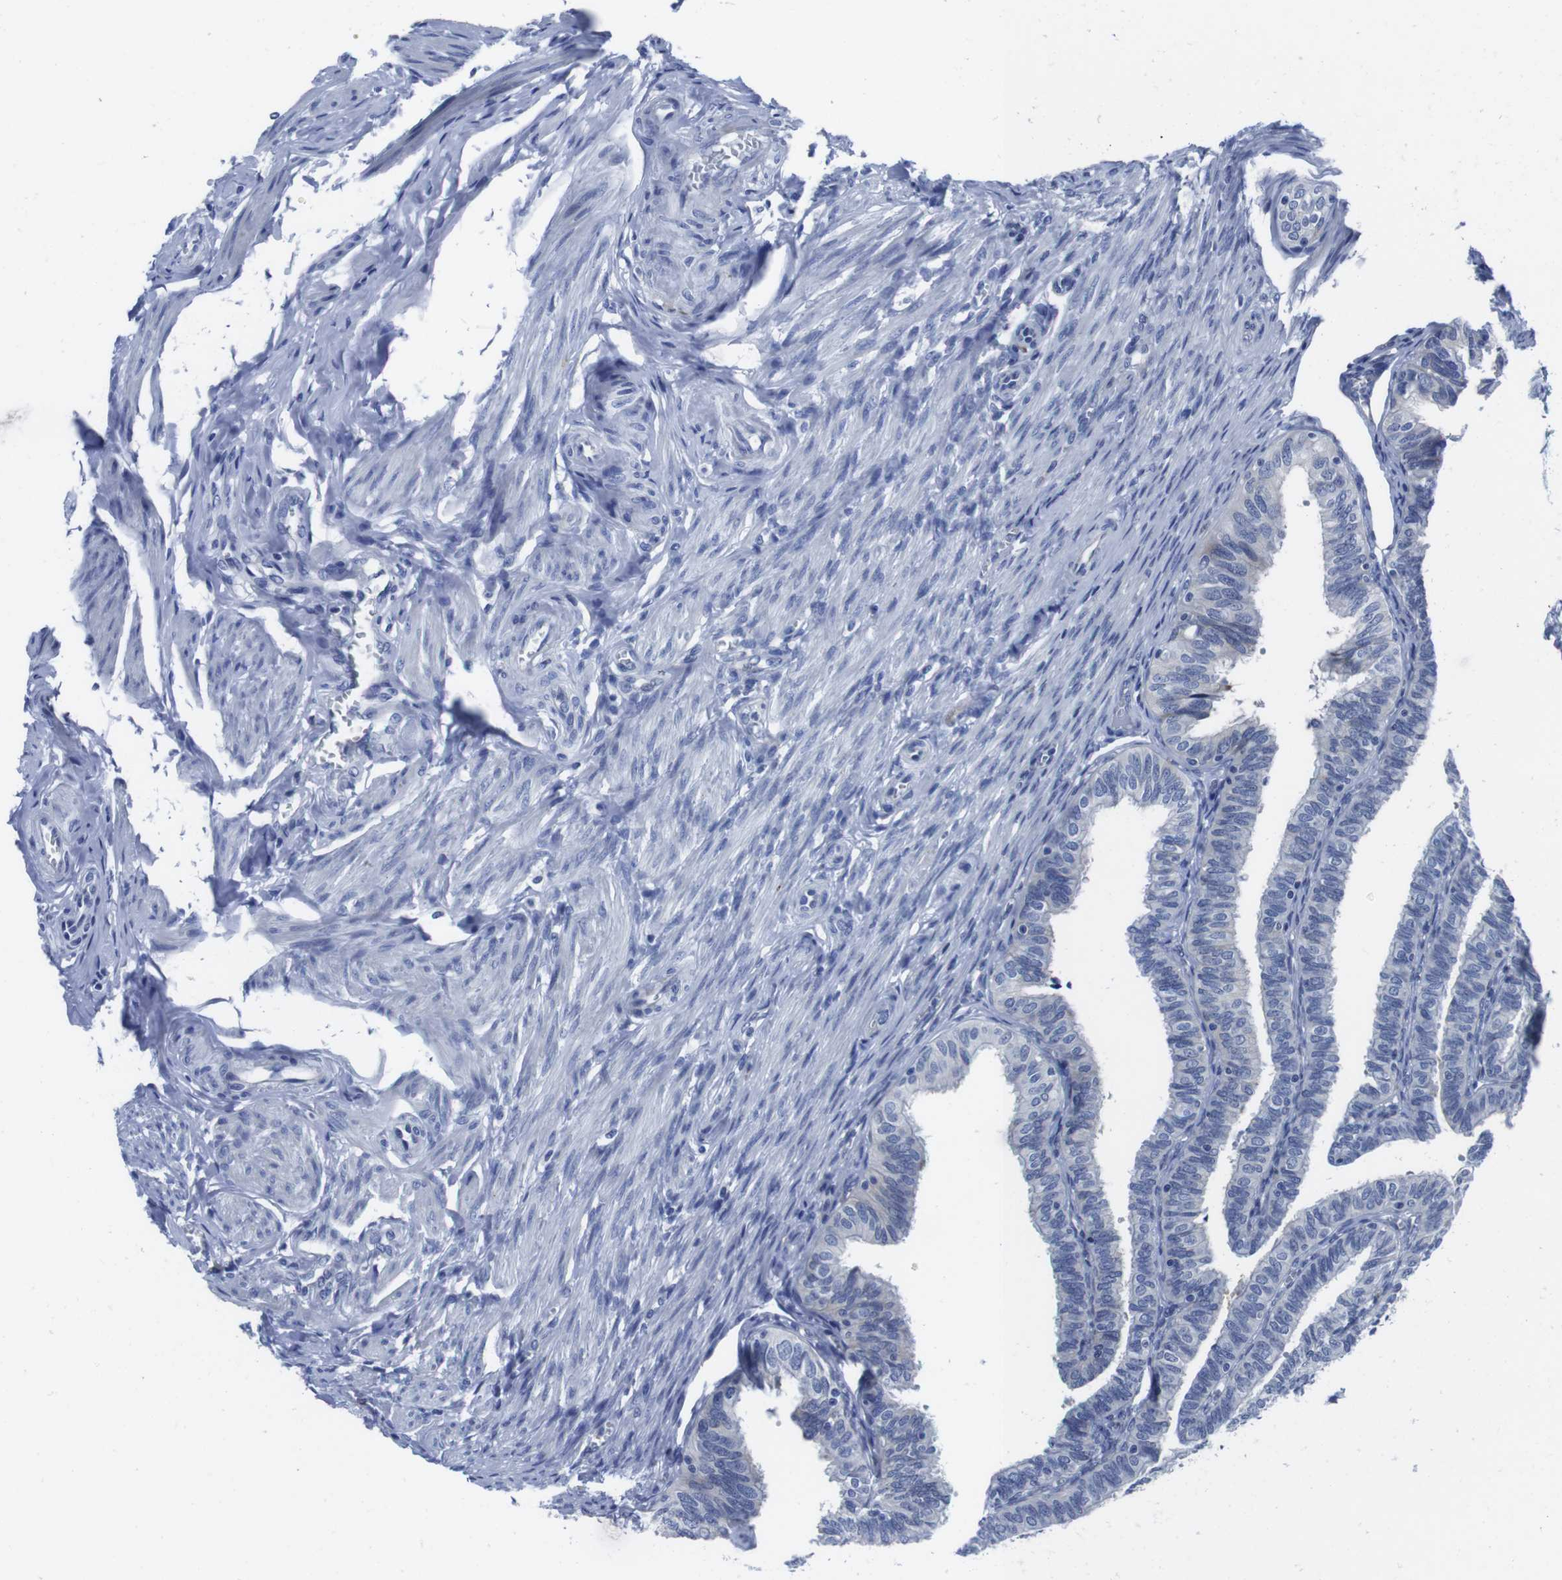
{"staining": {"intensity": "moderate", "quantity": "<25%", "location": "cytoplasmic/membranous"}, "tissue": "fallopian tube", "cell_type": "Glandular cells", "image_type": "normal", "snomed": [{"axis": "morphology", "description": "Normal tissue, NOS"}, {"axis": "topography", "description": "Fallopian tube"}], "caption": "Immunohistochemical staining of benign fallopian tube displays <25% levels of moderate cytoplasmic/membranous protein expression in approximately <25% of glandular cells.", "gene": "EIF4A1", "patient": {"sex": "female", "age": 46}}